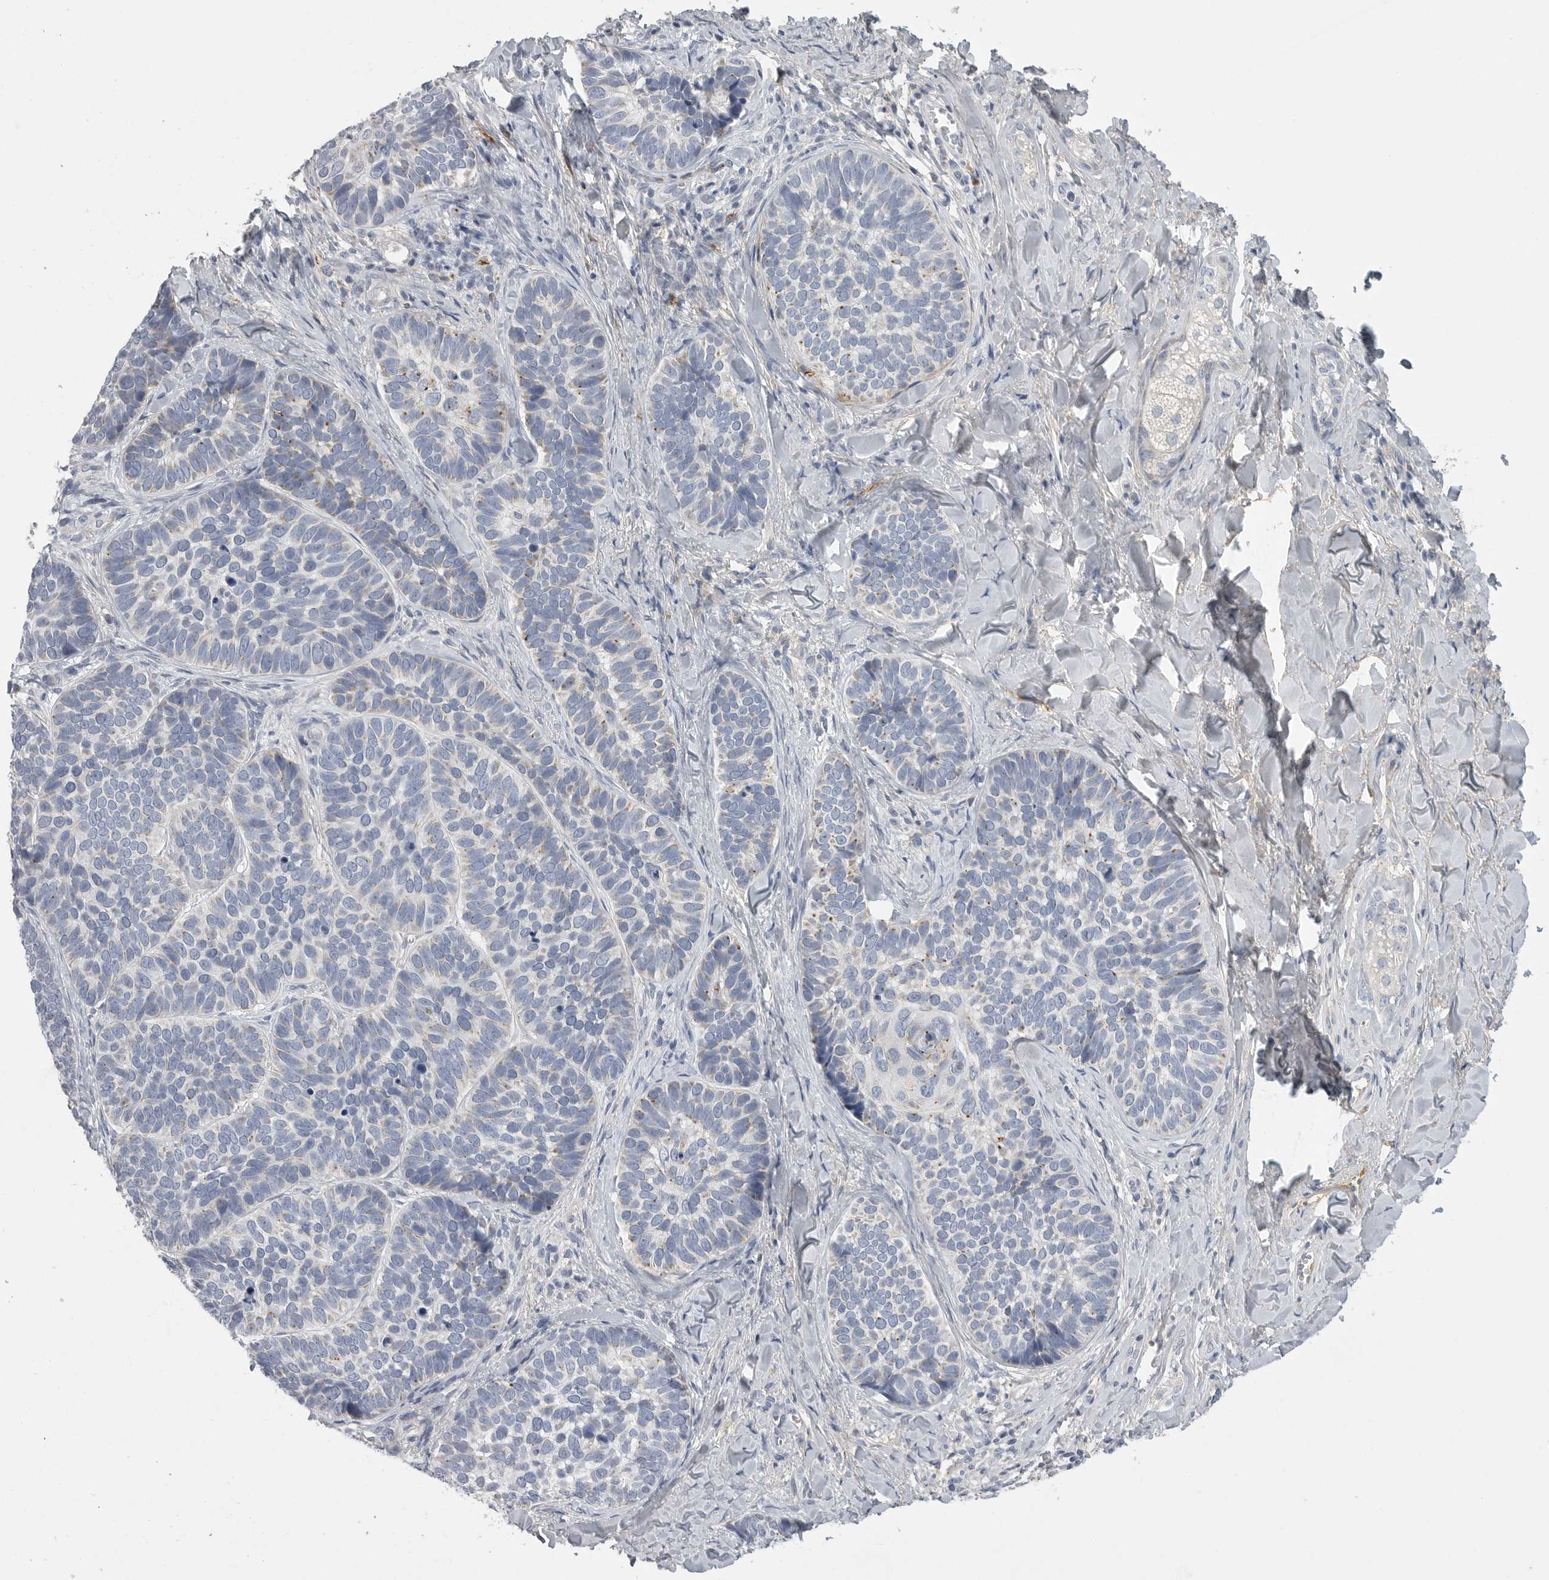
{"staining": {"intensity": "weak", "quantity": "25%-75%", "location": "cytoplasmic/membranous"}, "tissue": "skin cancer", "cell_type": "Tumor cells", "image_type": "cancer", "snomed": [{"axis": "morphology", "description": "Basal cell carcinoma"}, {"axis": "topography", "description": "Skin"}], "caption": "Protein analysis of skin cancer (basal cell carcinoma) tissue shows weak cytoplasmic/membranous staining in about 25%-75% of tumor cells. (Stains: DAB (3,3'-diaminobenzidine) in brown, nuclei in blue, Microscopy: brightfield microscopy at high magnification).", "gene": "SDC3", "patient": {"sex": "male", "age": 62}}